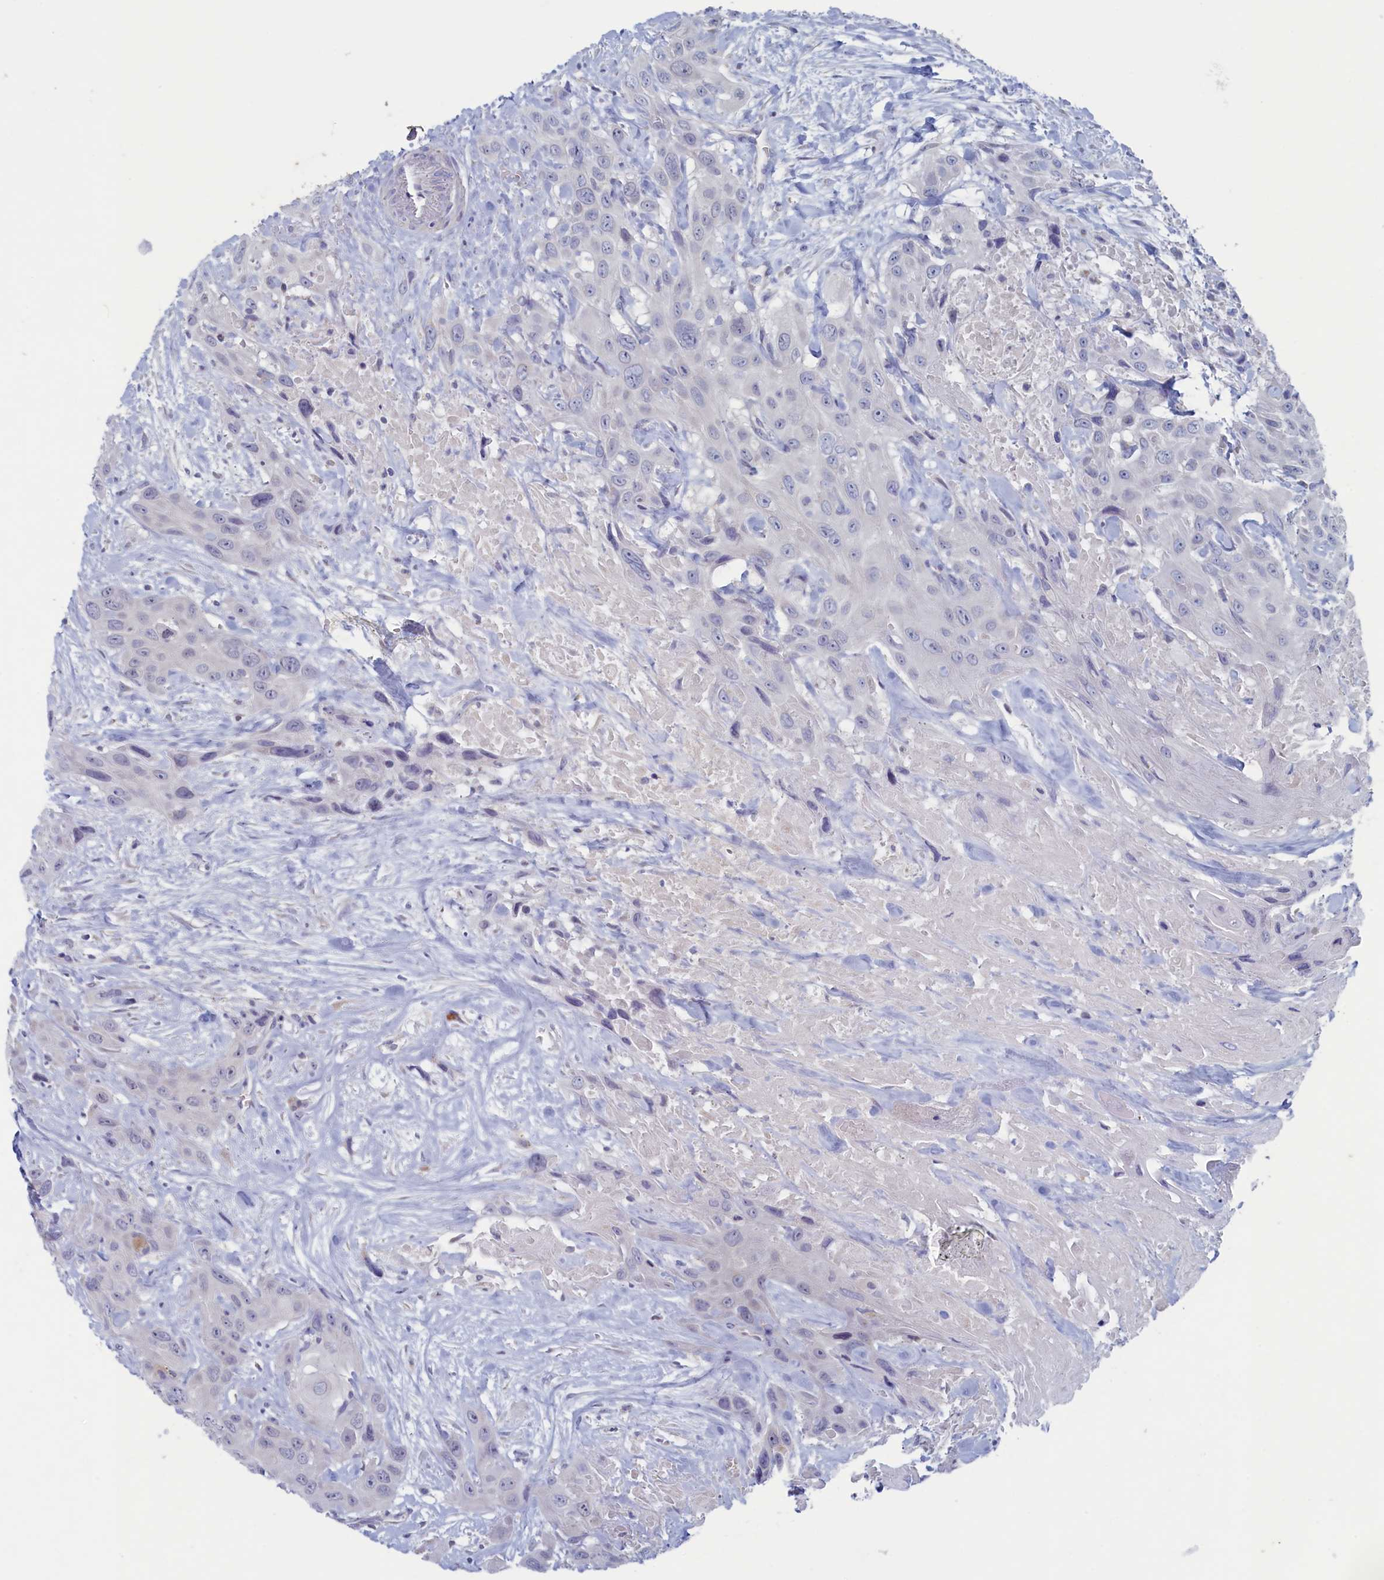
{"staining": {"intensity": "negative", "quantity": "none", "location": "none"}, "tissue": "head and neck cancer", "cell_type": "Tumor cells", "image_type": "cancer", "snomed": [{"axis": "morphology", "description": "Squamous cell carcinoma, NOS"}, {"axis": "topography", "description": "Head-Neck"}], "caption": "IHC photomicrograph of head and neck squamous cell carcinoma stained for a protein (brown), which displays no positivity in tumor cells.", "gene": "WDR76", "patient": {"sex": "male", "age": 81}}